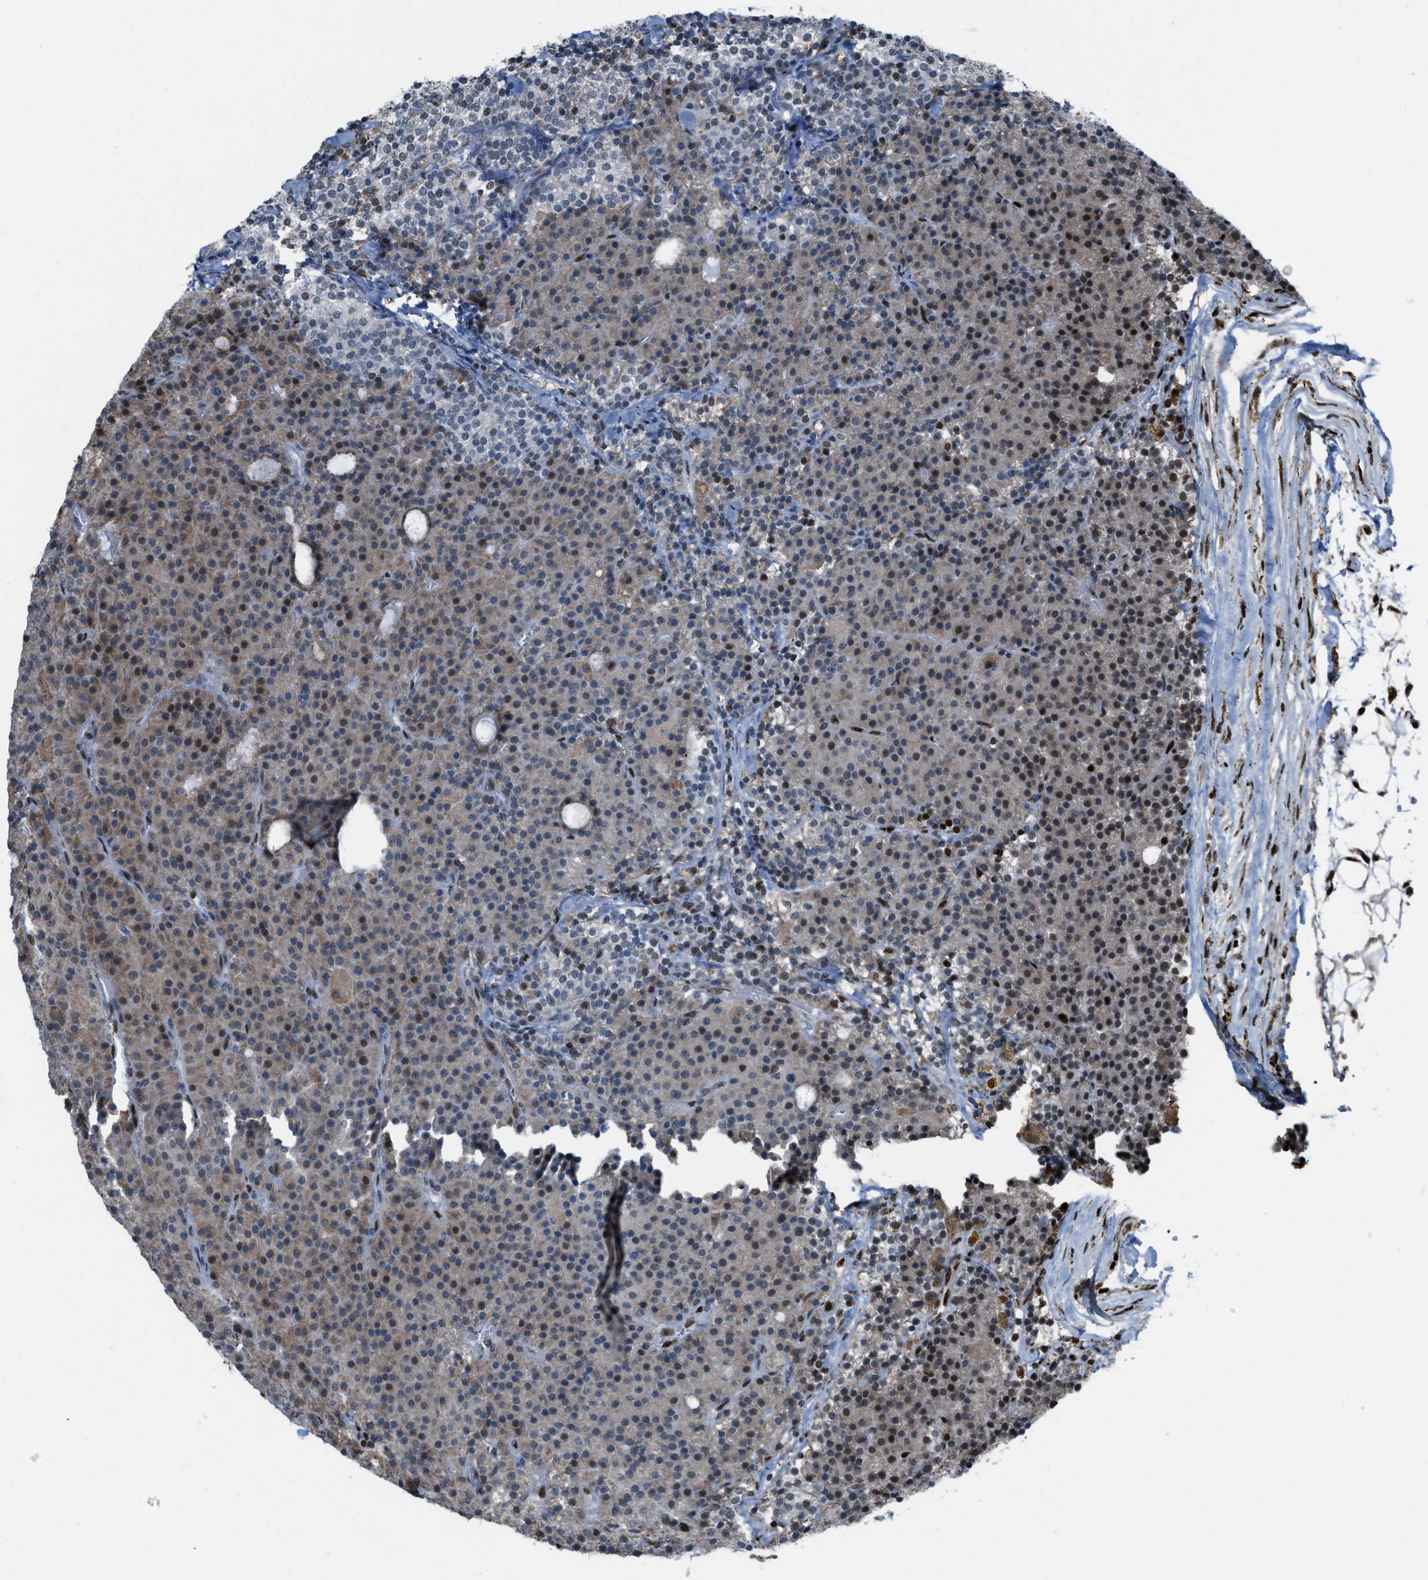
{"staining": {"intensity": "moderate", "quantity": ">75%", "location": "cytoplasmic/membranous,nuclear"}, "tissue": "parathyroid gland", "cell_type": "Glandular cells", "image_type": "normal", "snomed": [{"axis": "morphology", "description": "Normal tissue, NOS"}, {"axis": "morphology", "description": "Adenoma, NOS"}, {"axis": "topography", "description": "Parathyroid gland"}], "caption": "Immunohistochemistry staining of benign parathyroid gland, which demonstrates medium levels of moderate cytoplasmic/membranous,nuclear expression in about >75% of glandular cells indicating moderate cytoplasmic/membranous,nuclear protein staining. The staining was performed using DAB (3,3'-diaminobenzidine) (brown) for protein detection and nuclei were counterstained in hematoxylin (blue).", "gene": "SLFN5", "patient": {"sex": "male", "age": 75}}